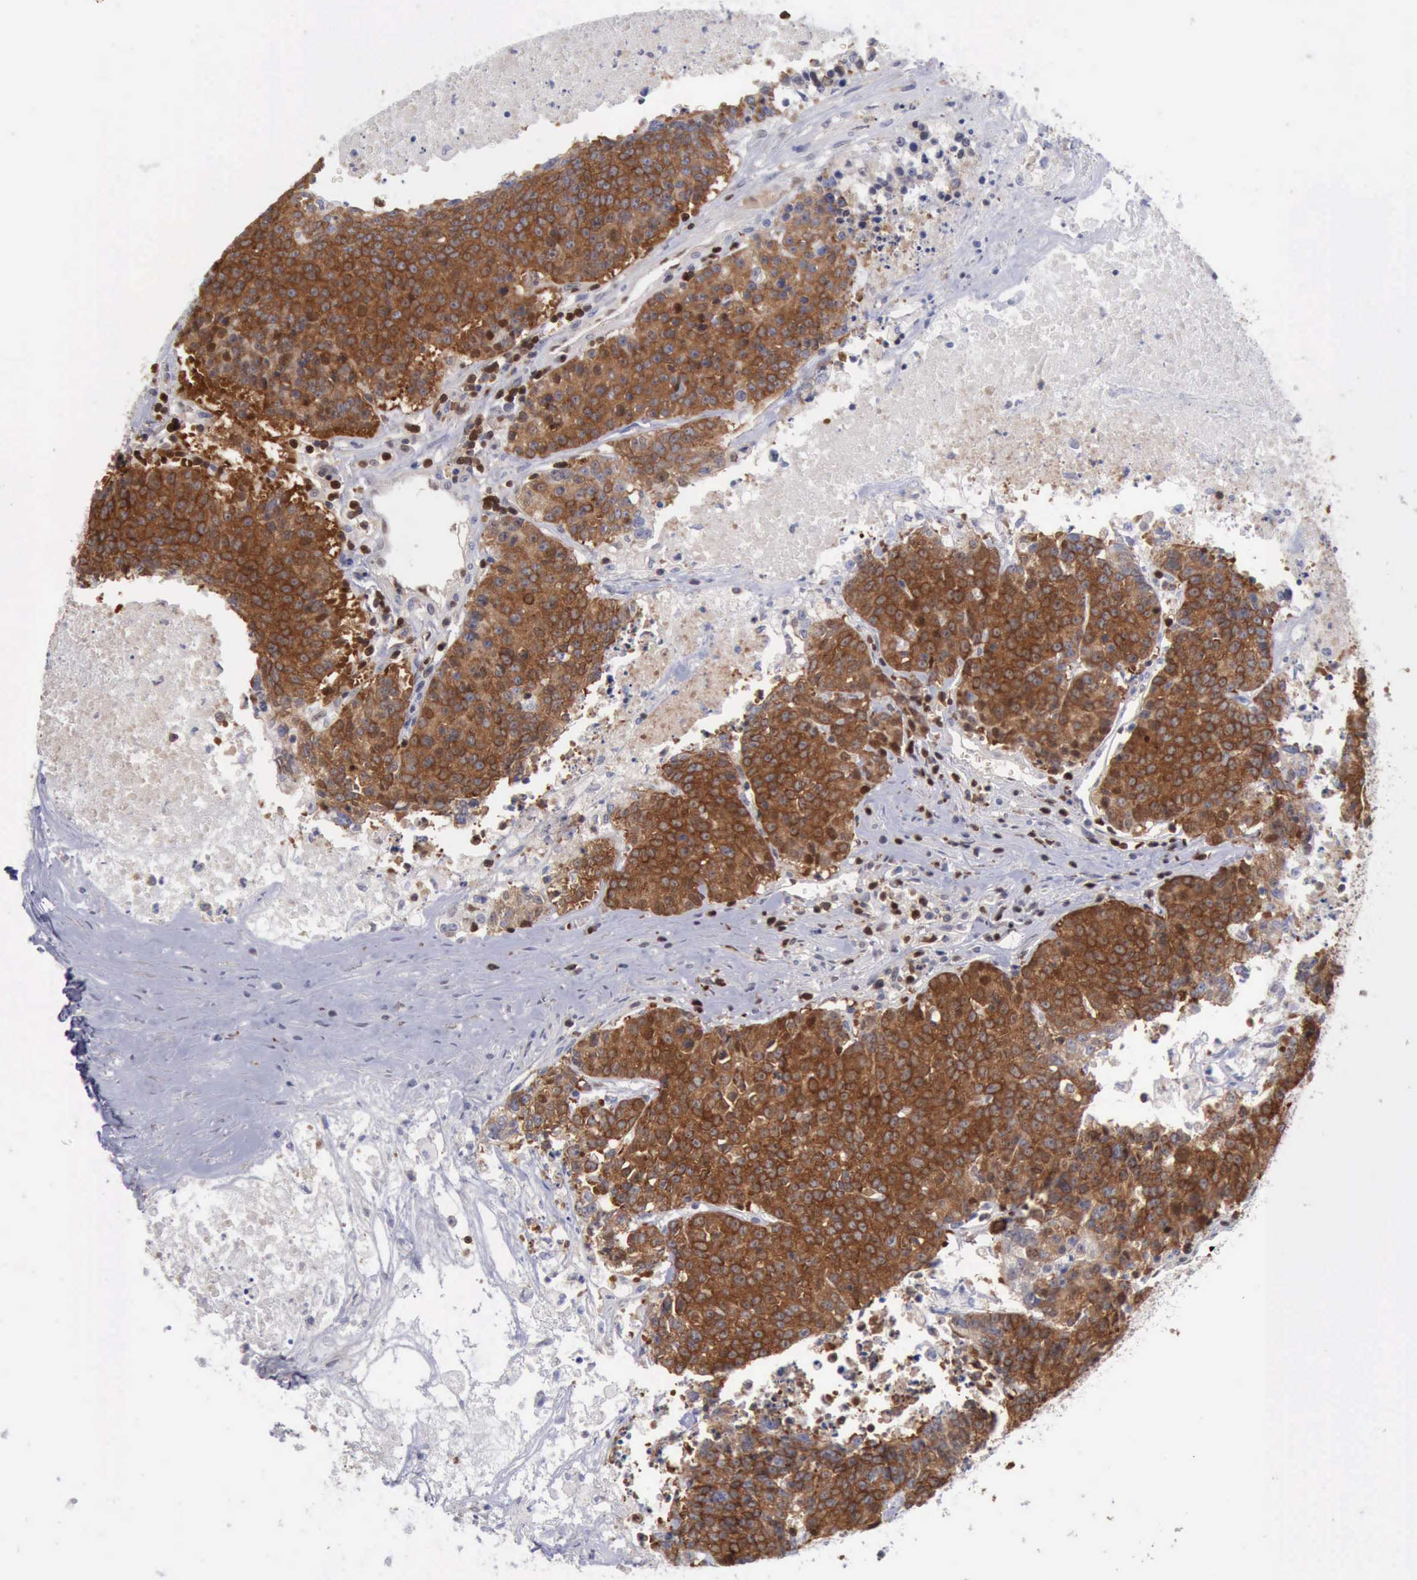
{"staining": {"intensity": "strong", "quantity": ">75%", "location": "cytoplasmic/membranous,nuclear"}, "tissue": "colorectal cancer", "cell_type": "Tumor cells", "image_type": "cancer", "snomed": [{"axis": "morphology", "description": "Adenocarcinoma, NOS"}, {"axis": "topography", "description": "Colon"}], "caption": "Immunohistochemistry (IHC) of adenocarcinoma (colorectal) displays high levels of strong cytoplasmic/membranous and nuclear expression in about >75% of tumor cells.", "gene": "PDCD4", "patient": {"sex": "female", "age": 53}}